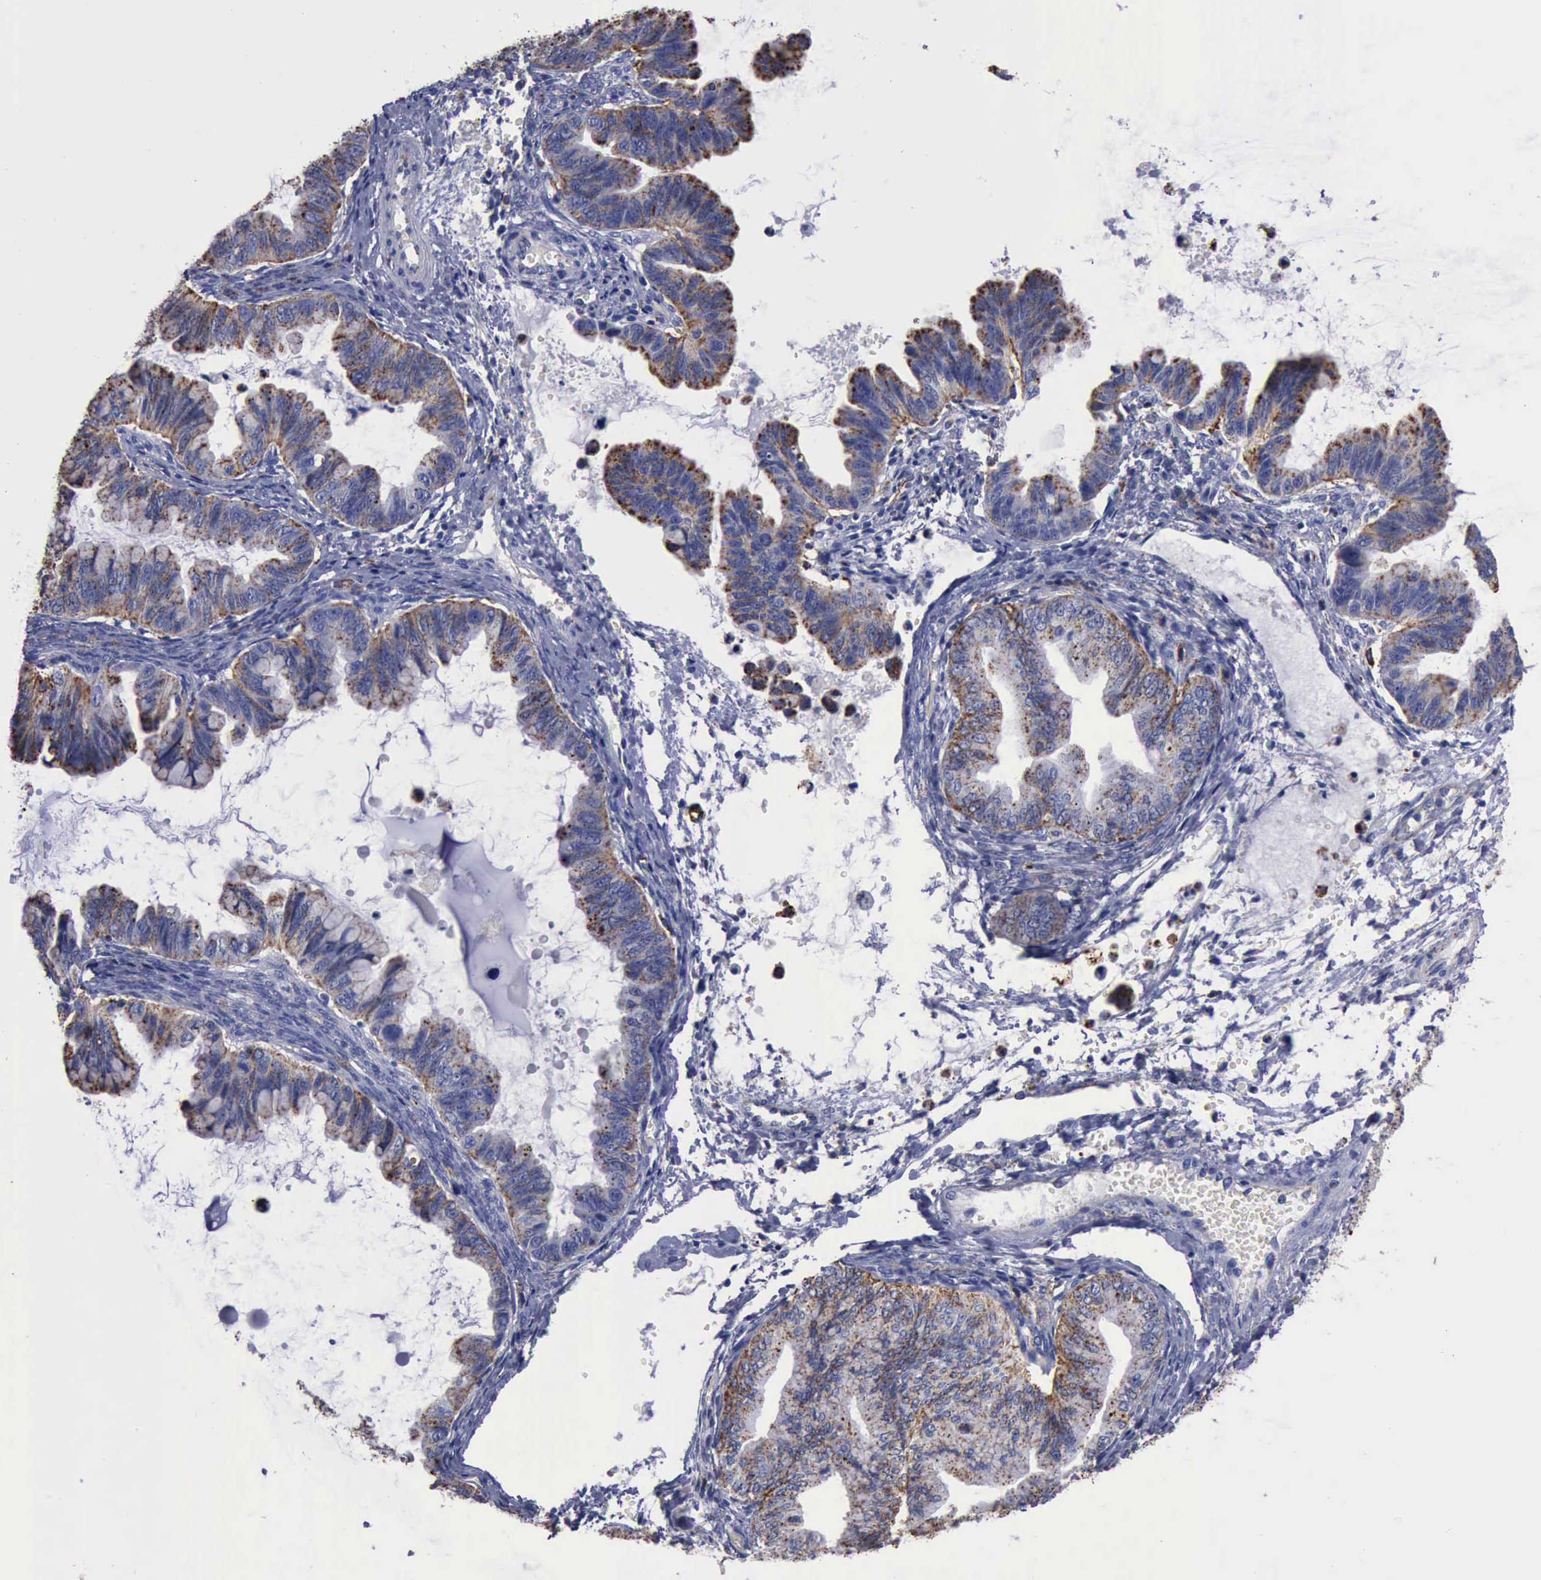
{"staining": {"intensity": "moderate", "quantity": ">75%", "location": "cytoplasmic/membranous"}, "tissue": "ovarian cancer", "cell_type": "Tumor cells", "image_type": "cancer", "snomed": [{"axis": "morphology", "description": "Cystadenocarcinoma, mucinous, NOS"}, {"axis": "topography", "description": "Ovary"}], "caption": "Ovarian mucinous cystadenocarcinoma stained for a protein demonstrates moderate cytoplasmic/membranous positivity in tumor cells. (IHC, brightfield microscopy, high magnification).", "gene": "CTSD", "patient": {"sex": "female", "age": 36}}